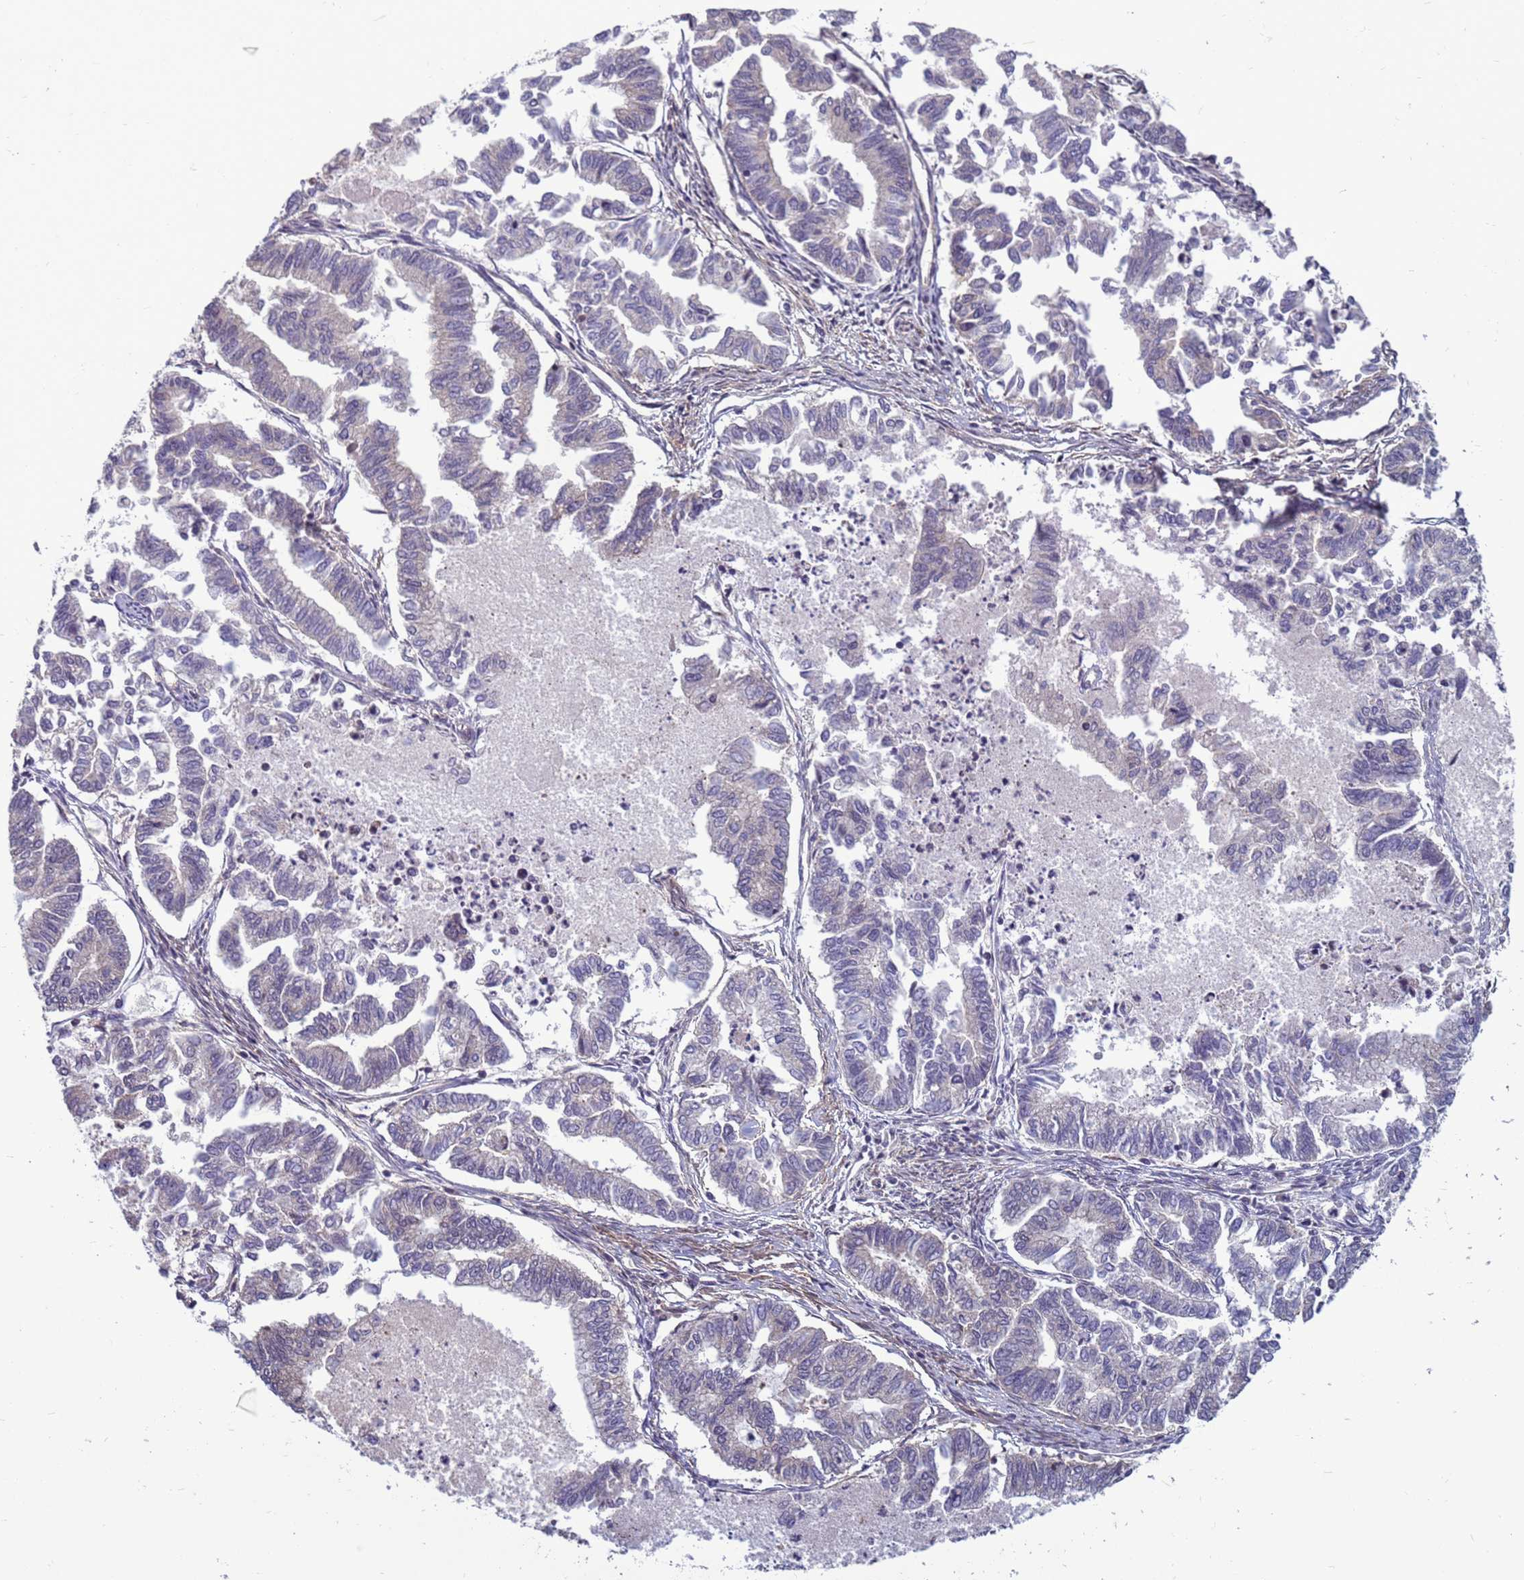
{"staining": {"intensity": "negative", "quantity": "none", "location": "none"}, "tissue": "endometrial cancer", "cell_type": "Tumor cells", "image_type": "cancer", "snomed": [{"axis": "morphology", "description": "Adenocarcinoma, NOS"}, {"axis": "topography", "description": "Endometrium"}], "caption": "There is no significant staining in tumor cells of endometrial adenocarcinoma.", "gene": "NSL1", "patient": {"sex": "female", "age": 79}}